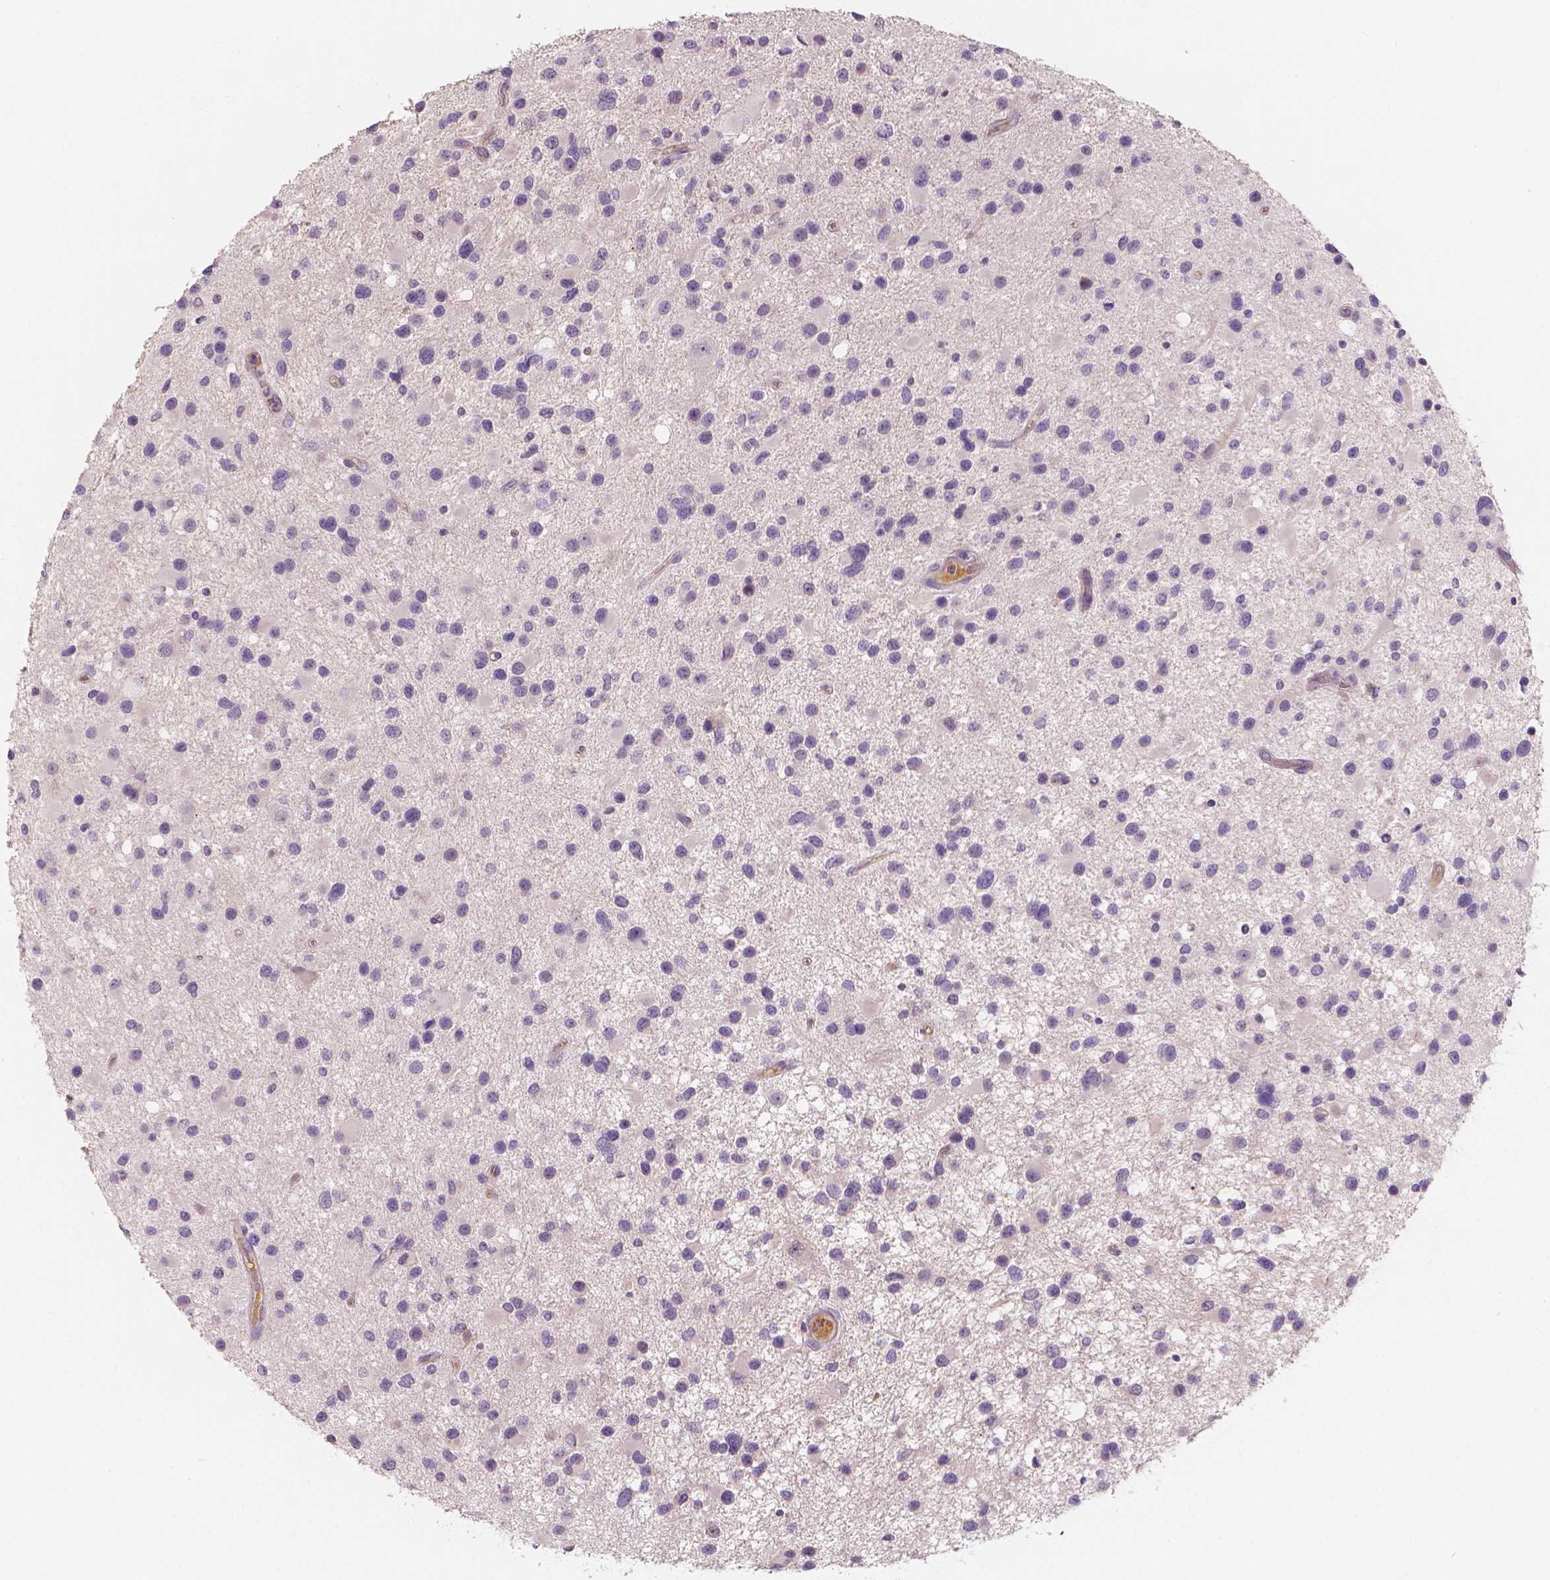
{"staining": {"intensity": "negative", "quantity": "none", "location": "none"}, "tissue": "glioma", "cell_type": "Tumor cells", "image_type": "cancer", "snomed": [{"axis": "morphology", "description": "Glioma, malignant, Low grade"}, {"axis": "topography", "description": "Brain"}], "caption": "Tumor cells show no significant staining in malignant glioma (low-grade).", "gene": "APOA4", "patient": {"sex": "female", "age": 32}}